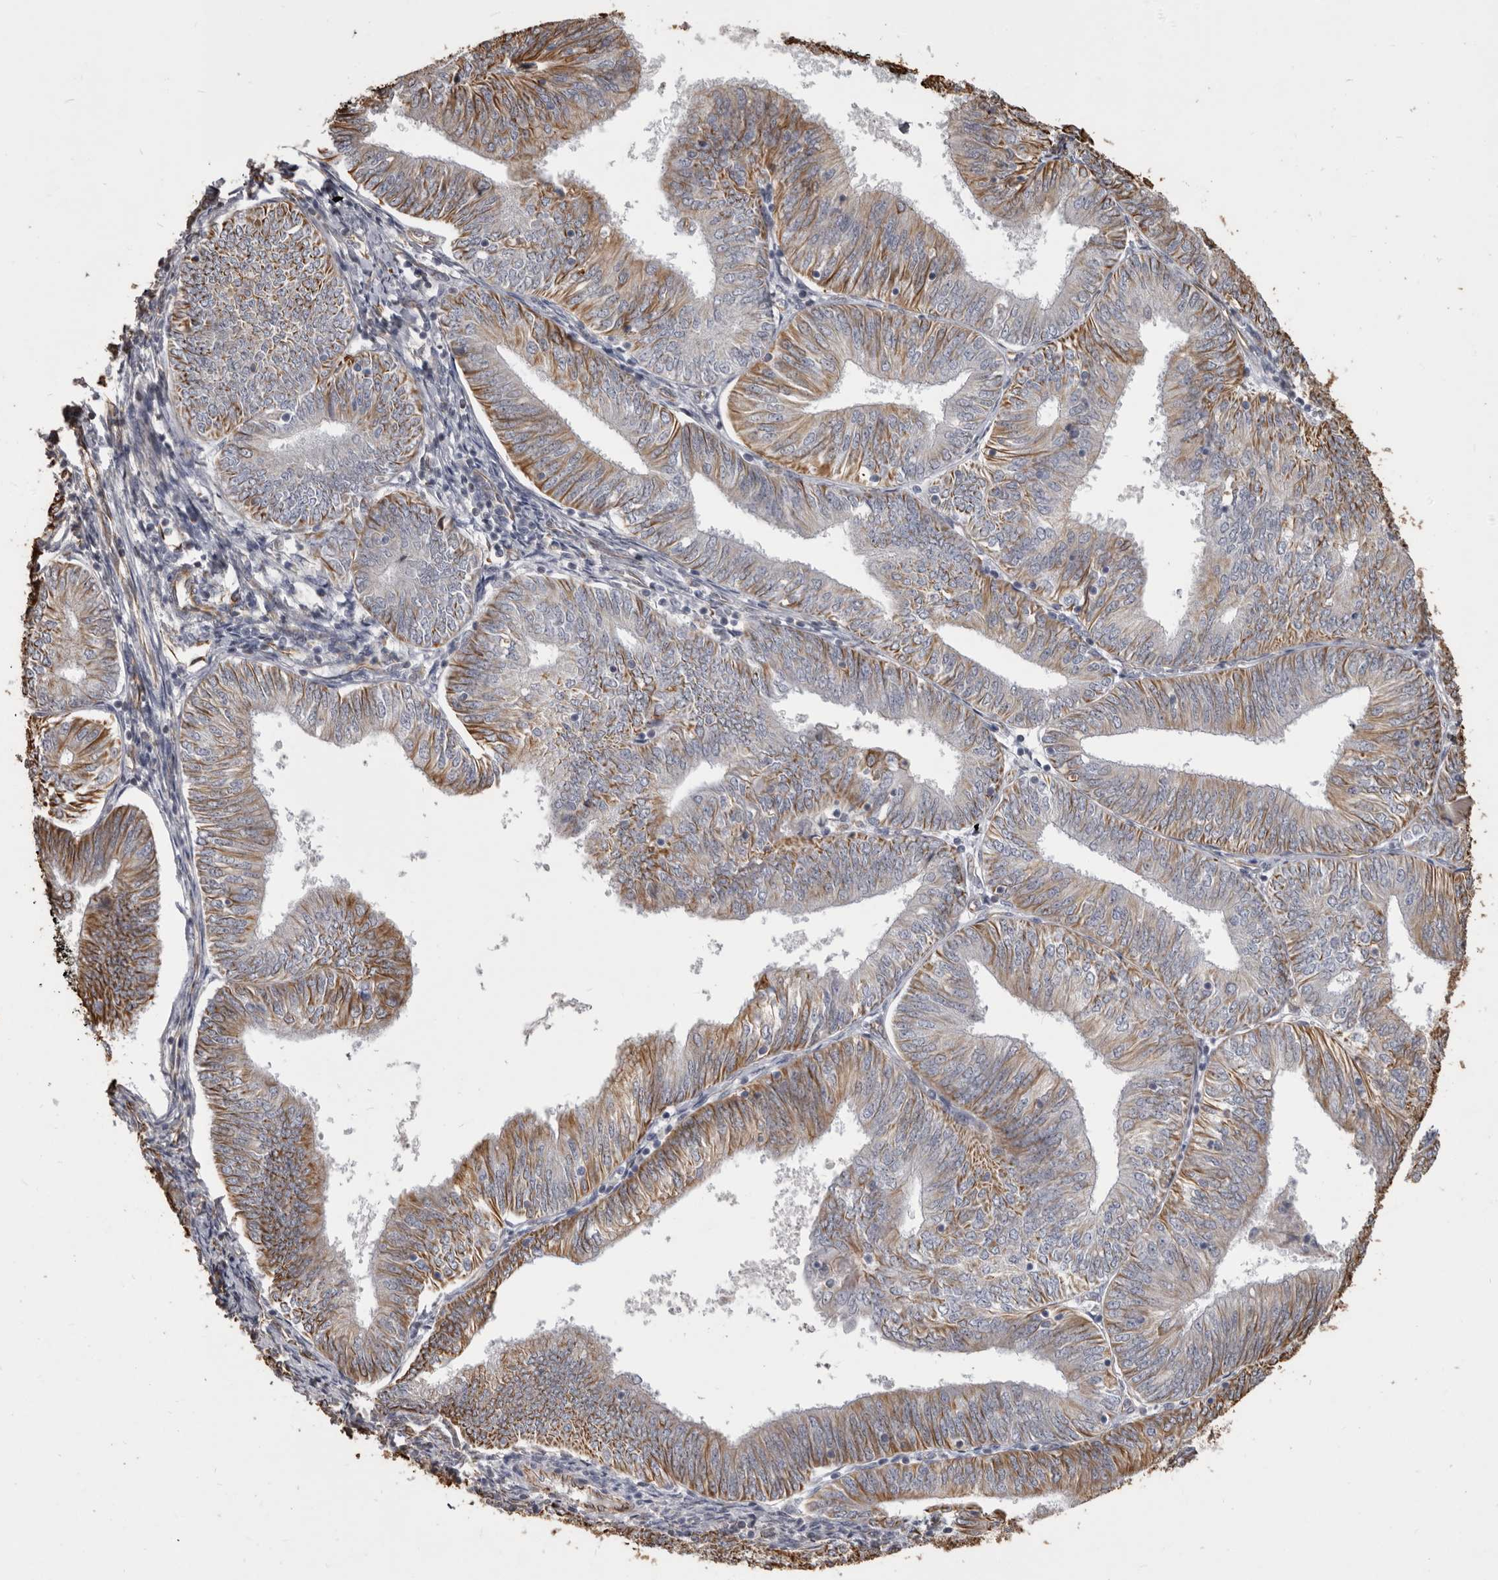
{"staining": {"intensity": "moderate", "quantity": "25%-75%", "location": "cytoplasmic/membranous"}, "tissue": "endometrial cancer", "cell_type": "Tumor cells", "image_type": "cancer", "snomed": [{"axis": "morphology", "description": "Adenocarcinoma, NOS"}, {"axis": "topography", "description": "Endometrium"}], "caption": "Immunohistochemistry photomicrograph of neoplastic tissue: endometrial adenocarcinoma stained using IHC exhibits medium levels of moderate protein expression localized specifically in the cytoplasmic/membranous of tumor cells, appearing as a cytoplasmic/membranous brown color.", "gene": "MTURN", "patient": {"sex": "female", "age": 58}}